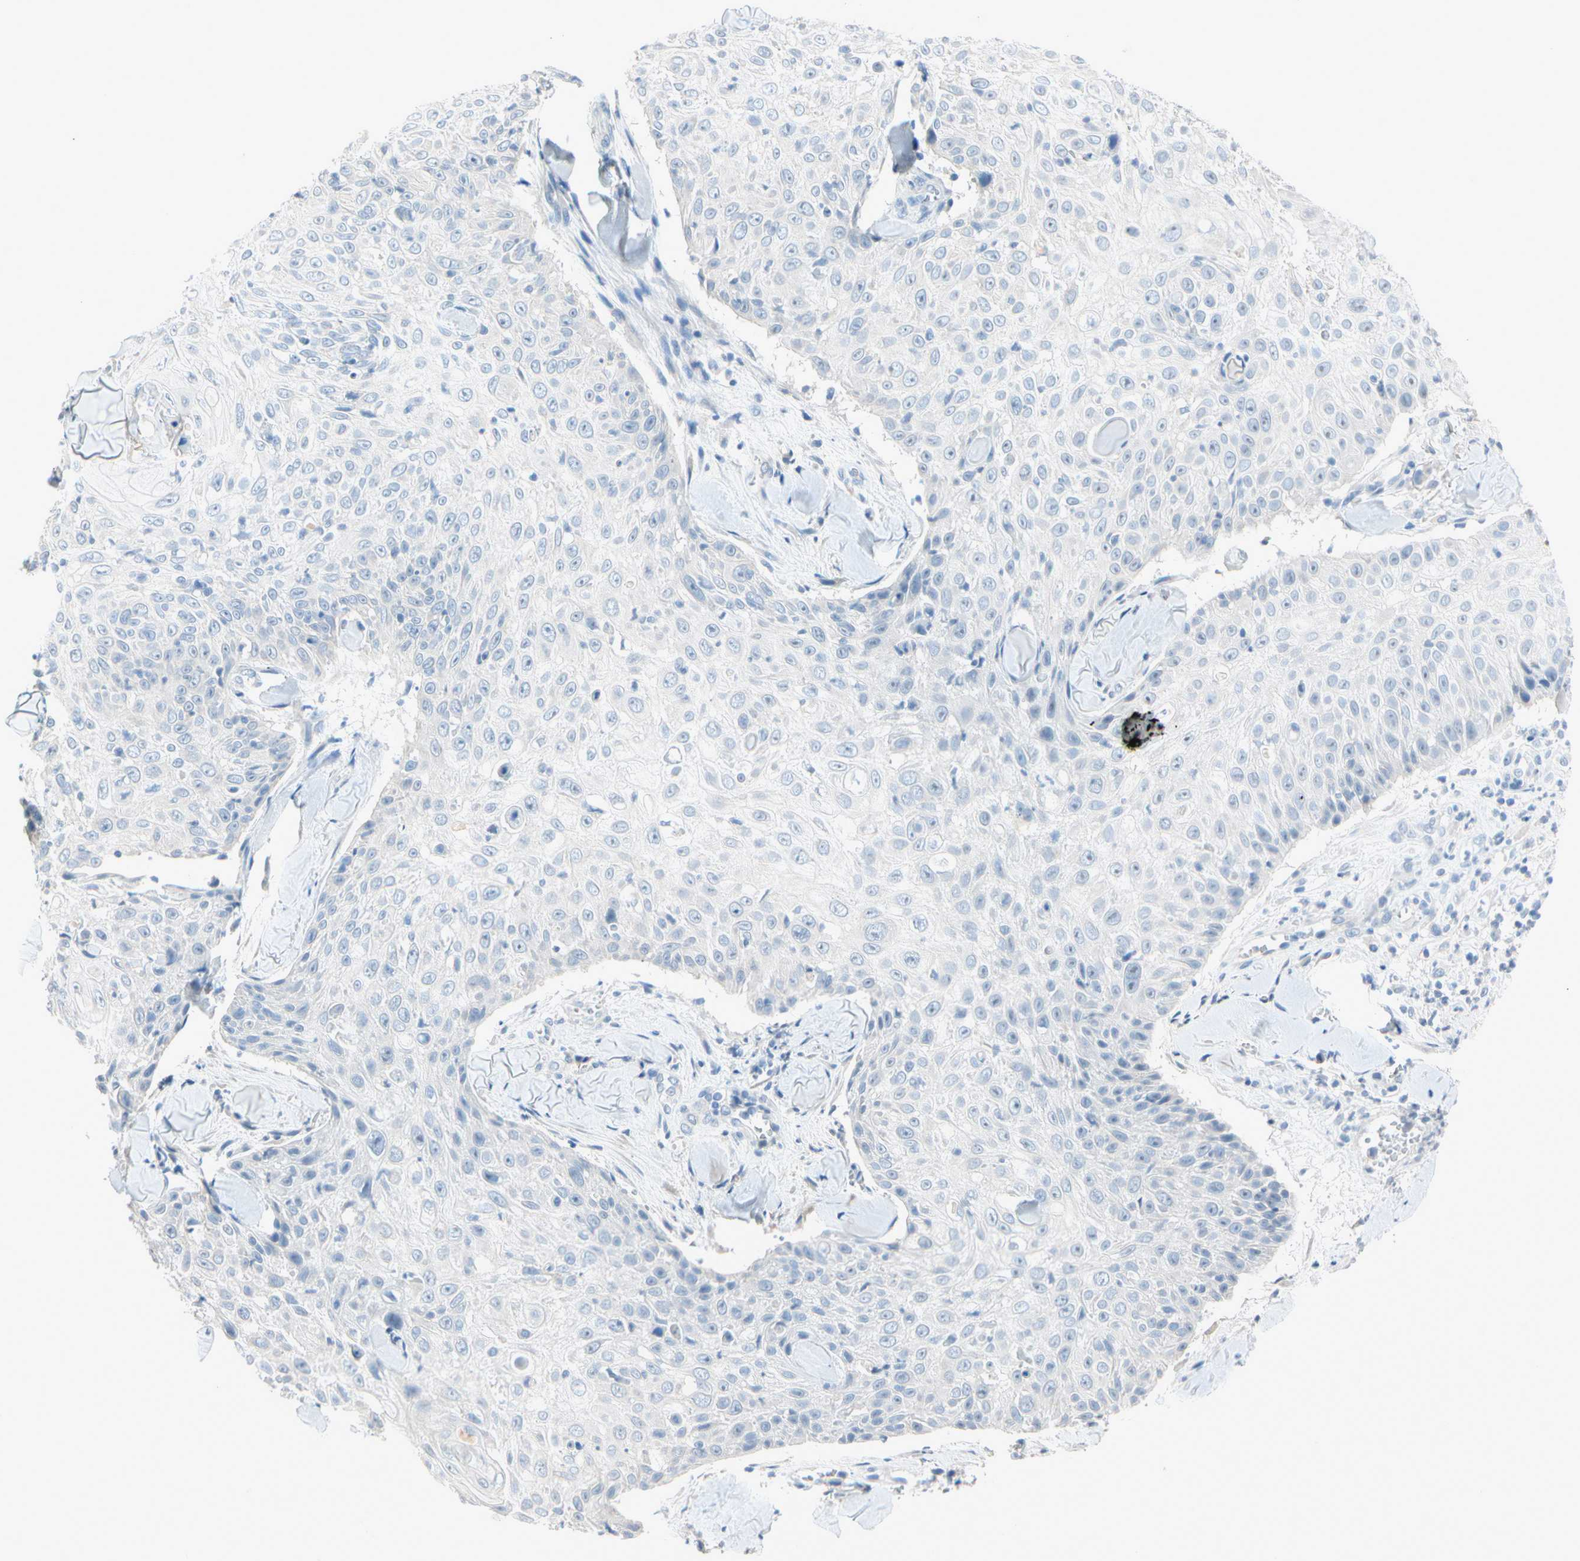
{"staining": {"intensity": "negative", "quantity": "none", "location": "none"}, "tissue": "skin cancer", "cell_type": "Tumor cells", "image_type": "cancer", "snomed": [{"axis": "morphology", "description": "Squamous cell carcinoma, NOS"}, {"axis": "topography", "description": "Skin"}], "caption": "Immunohistochemistry (IHC) micrograph of human squamous cell carcinoma (skin) stained for a protein (brown), which displays no expression in tumor cells.", "gene": "MARK1", "patient": {"sex": "male", "age": 86}}